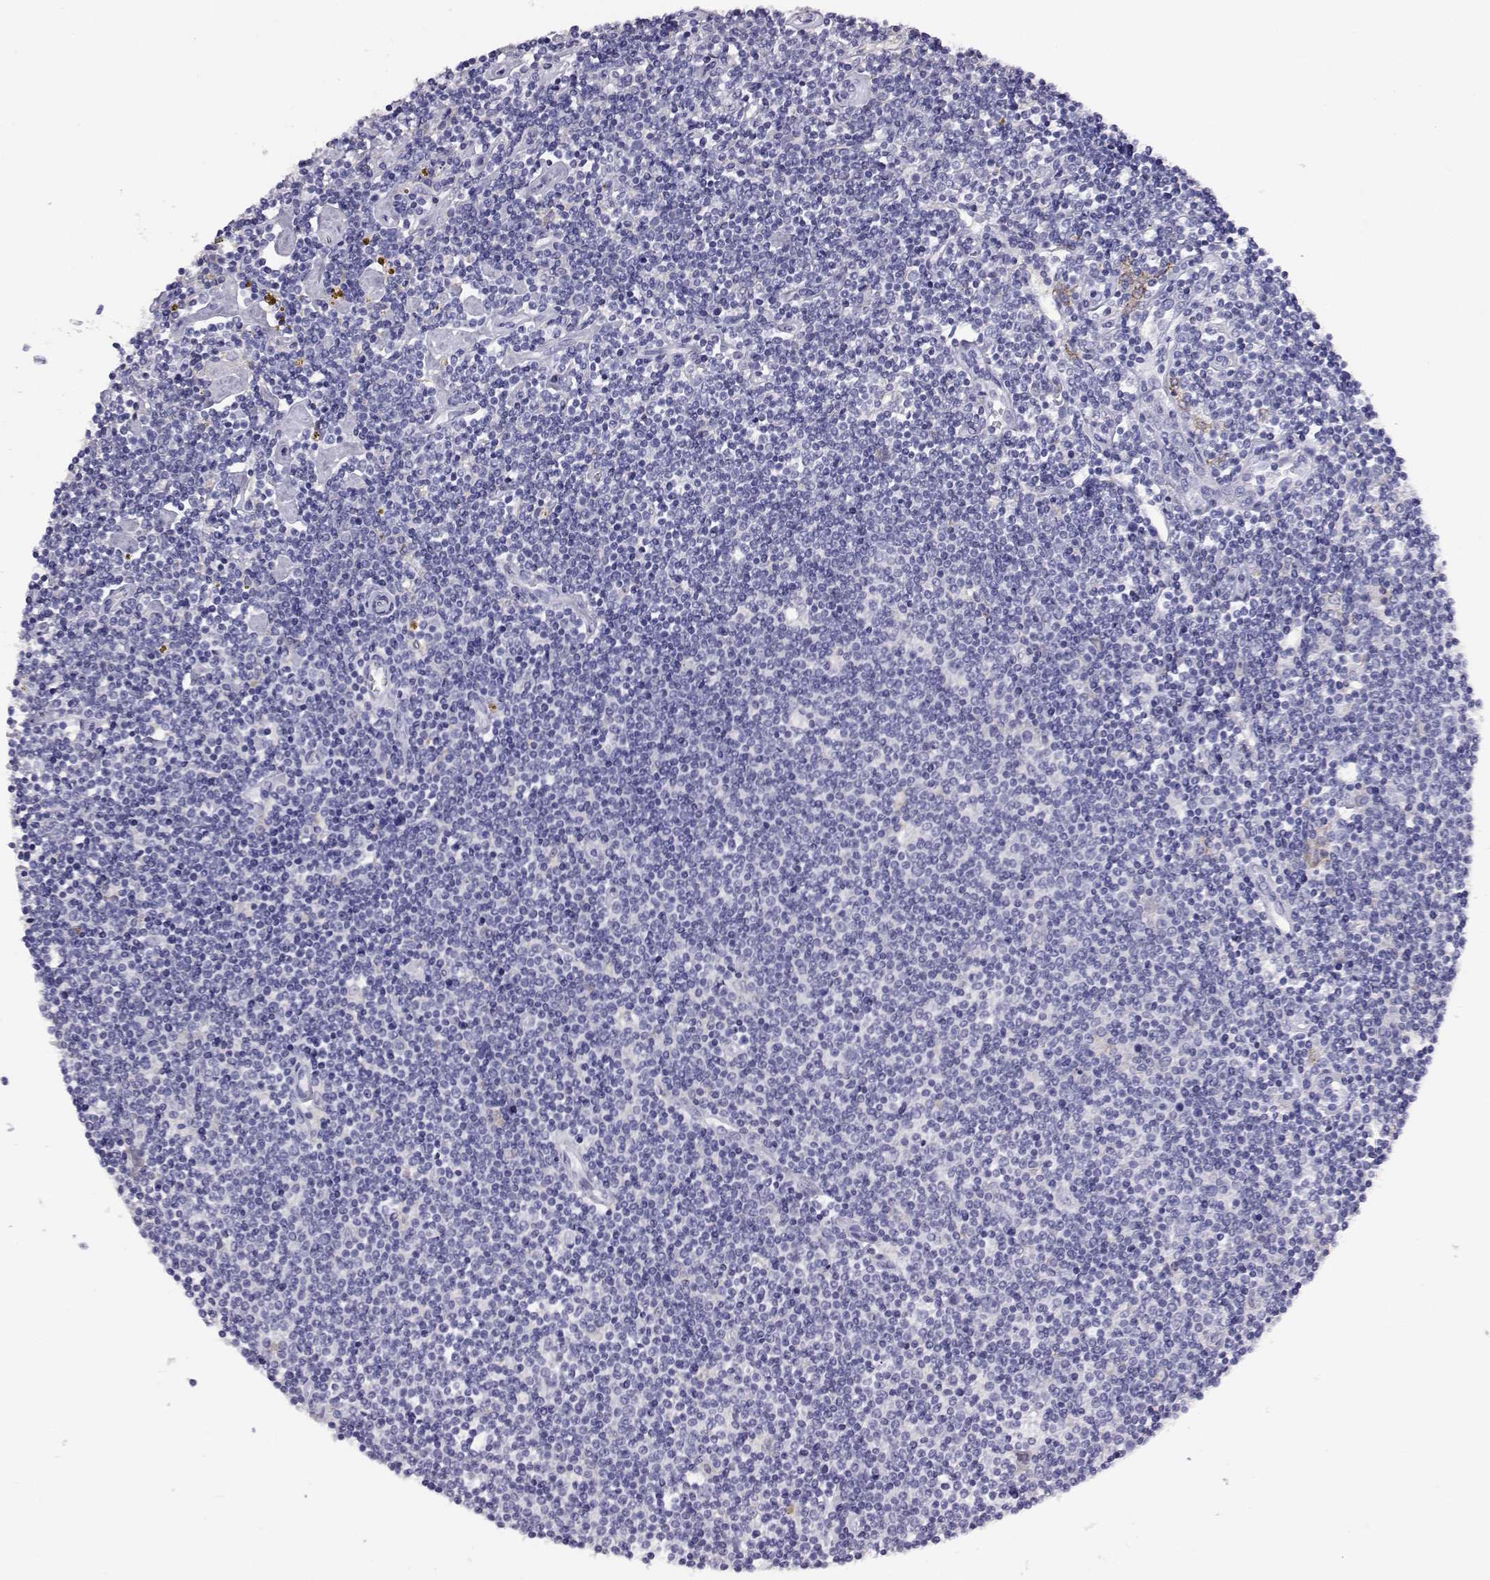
{"staining": {"intensity": "negative", "quantity": "none", "location": "none"}, "tissue": "lymphoma", "cell_type": "Tumor cells", "image_type": "cancer", "snomed": [{"axis": "morphology", "description": "Hodgkin's disease, NOS"}, {"axis": "topography", "description": "Lymph node"}], "caption": "An IHC histopathology image of lymphoma is shown. There is no staining in tumor cells of lymphoma. (DAB (3,3'-diaminobenzidine) immunohistochemistry (IHC), high magnification).", "gene": "AKR1B1", "patient": {"sex": "male", "age": 40}}